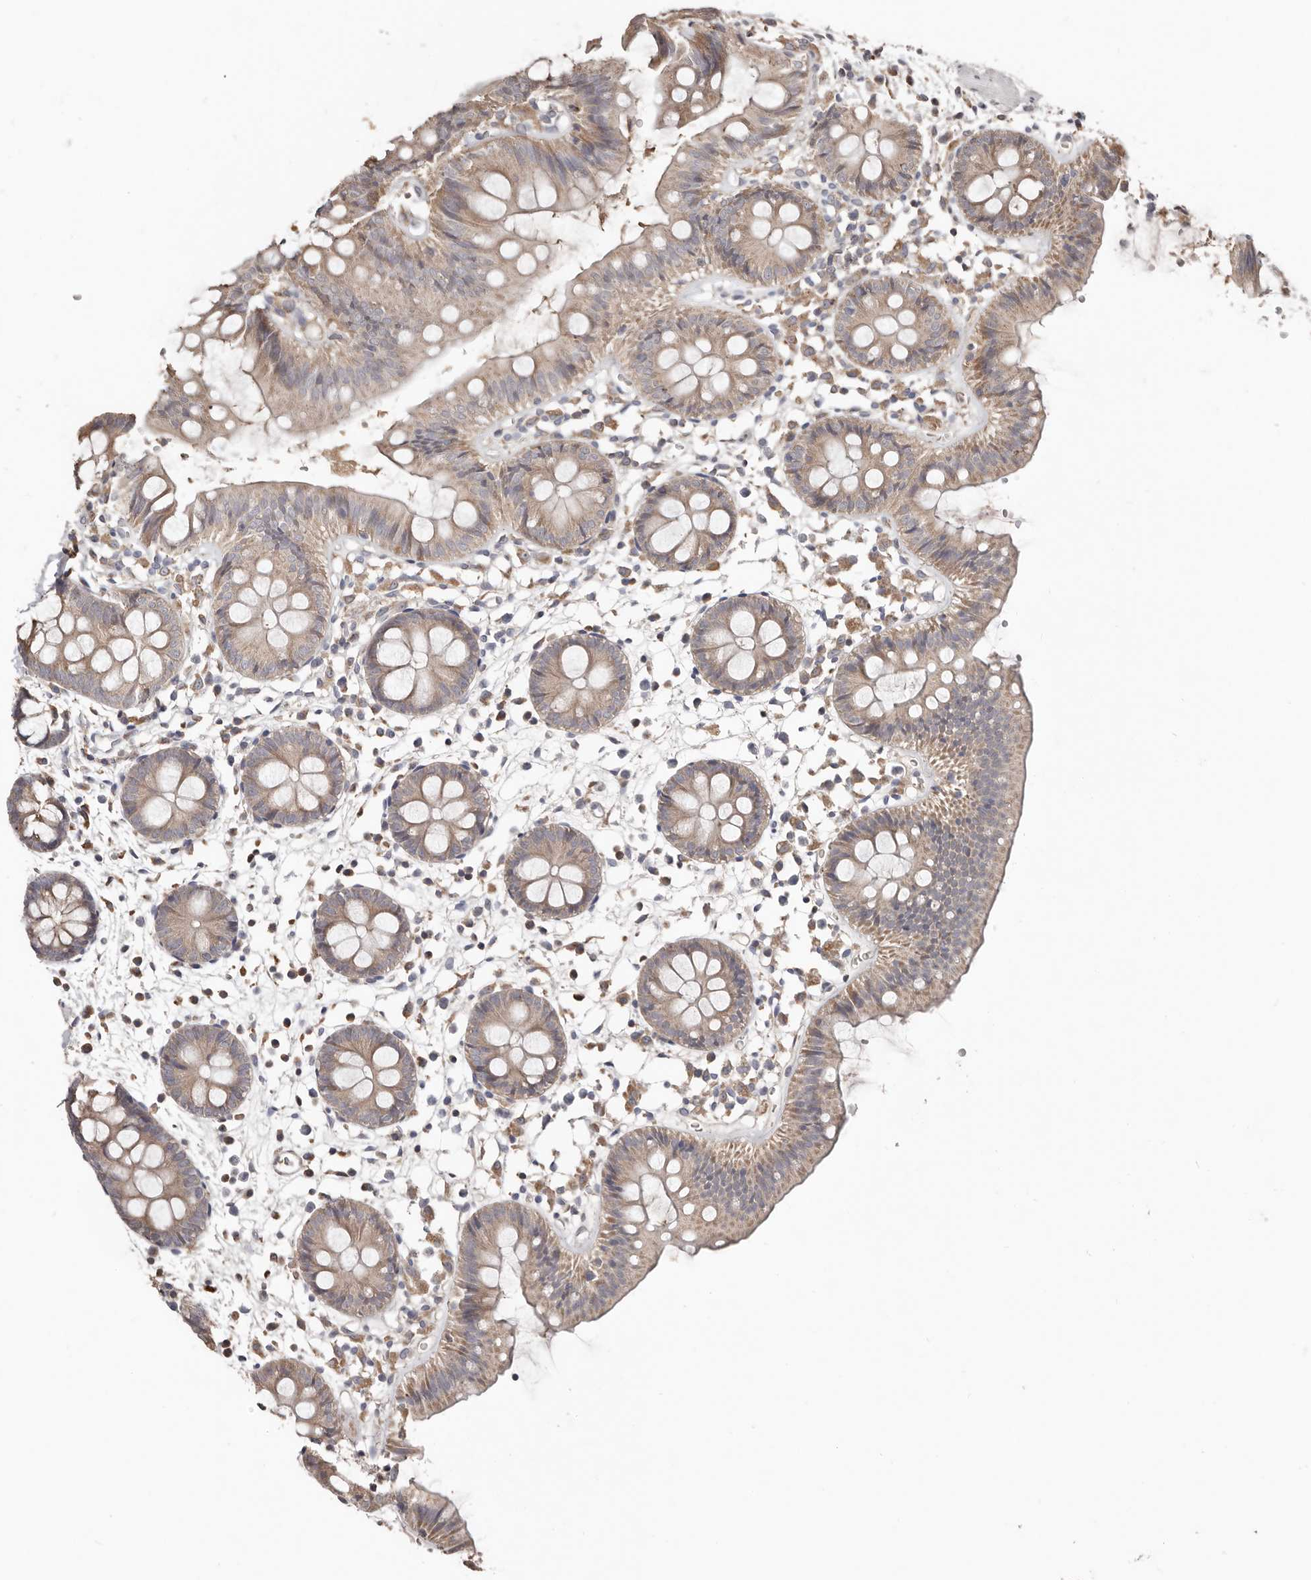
{"staining": {"intensity": "weak", "quantity": ">75%", "location": "cytoplasmic/membranous"}, "tissue": "colon", "cell_type": "Endothelial cells", "image_type": "normal", "snomed": [{"axis": "morphology", "description": "Normal tissue, NOS"}, {"axis": "topography", "description": "Colon"}], "caption": "Human colon stained for a protein (brown) displays weak cytoplasmic/membranous positive positivity in about >75% of endothelial cells.", "gene": "SLC39A2", "patient": {"sex": "male", "age": 56}}